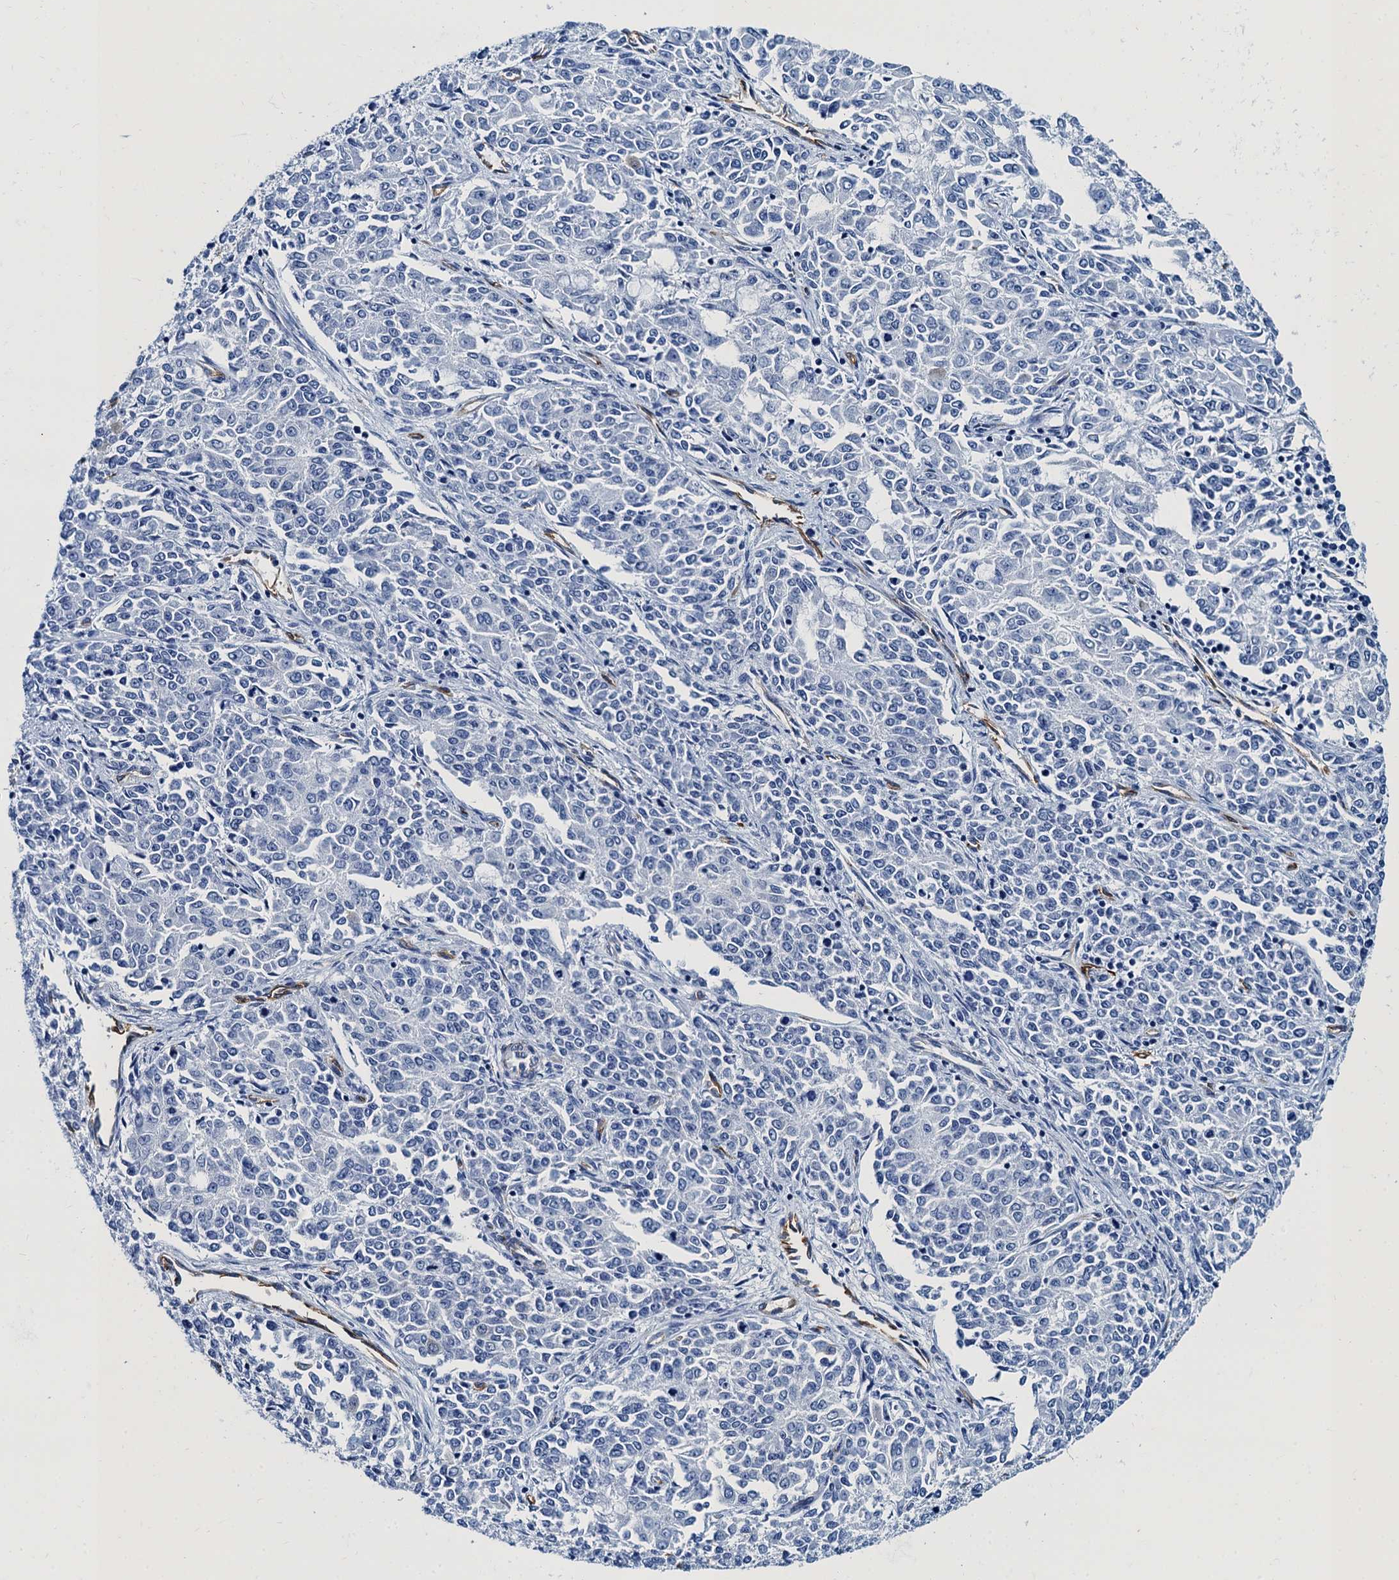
{"staining": {"intensity": "negative", "quantity": "none", "location": "none"}, "tissue": "endometrial cancer", "cell_type": "Tumor cells", "image_type": "cancer", "snomed": [{"axis": "morphology", "description": "Adenocarcinoma, NOS"}, {"axis": "topography", "description": "Endometrium"}], "caption": "Endometrial cancer stained for a protein using immunohistochemistry (IHC) displays no staining tumor cells.", "gene": "CAVIN2", "patient": {"sex": "female", "age": 50}}